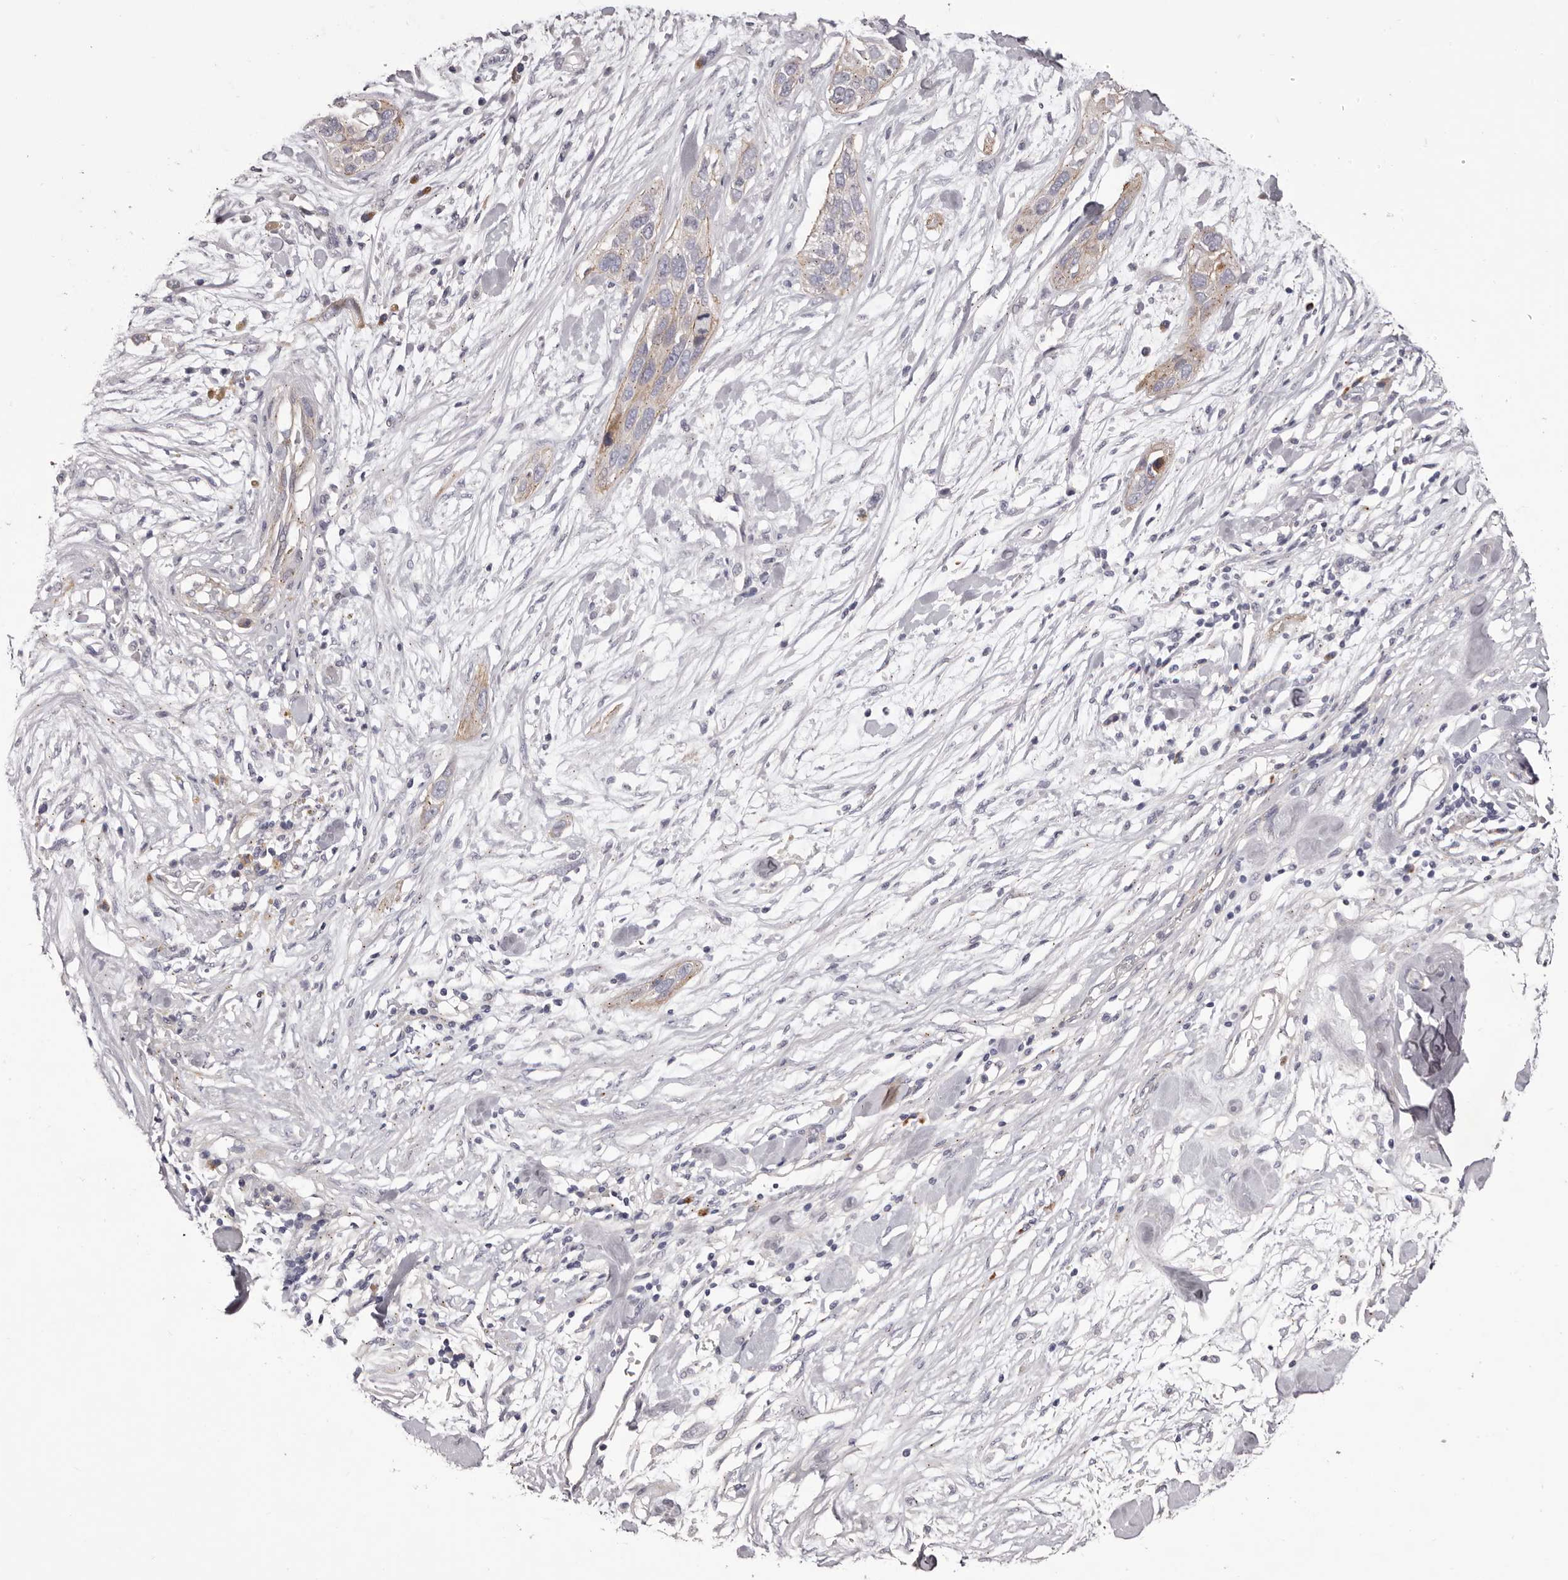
{"staining": {"intensity": "weak", "quantity": "<25%", "location": "cytoplasmic/membranous"}, "tissue": "pancreatic cancer", "cell_type": "Tumor cells", "image_type": "cancer", "snomed": [{"axis": "morphology", "description": "Adenocarcinoma, NOS"}, {"axis": "topography", "description": "Pancreas"}], "caption": "Pancreatic cancer (adenocarcinoma) stained for a protein using IHC reveals no staining tumor cells.", "gene": "PEG10", "patient": {"sex": "female", "age": 60}}